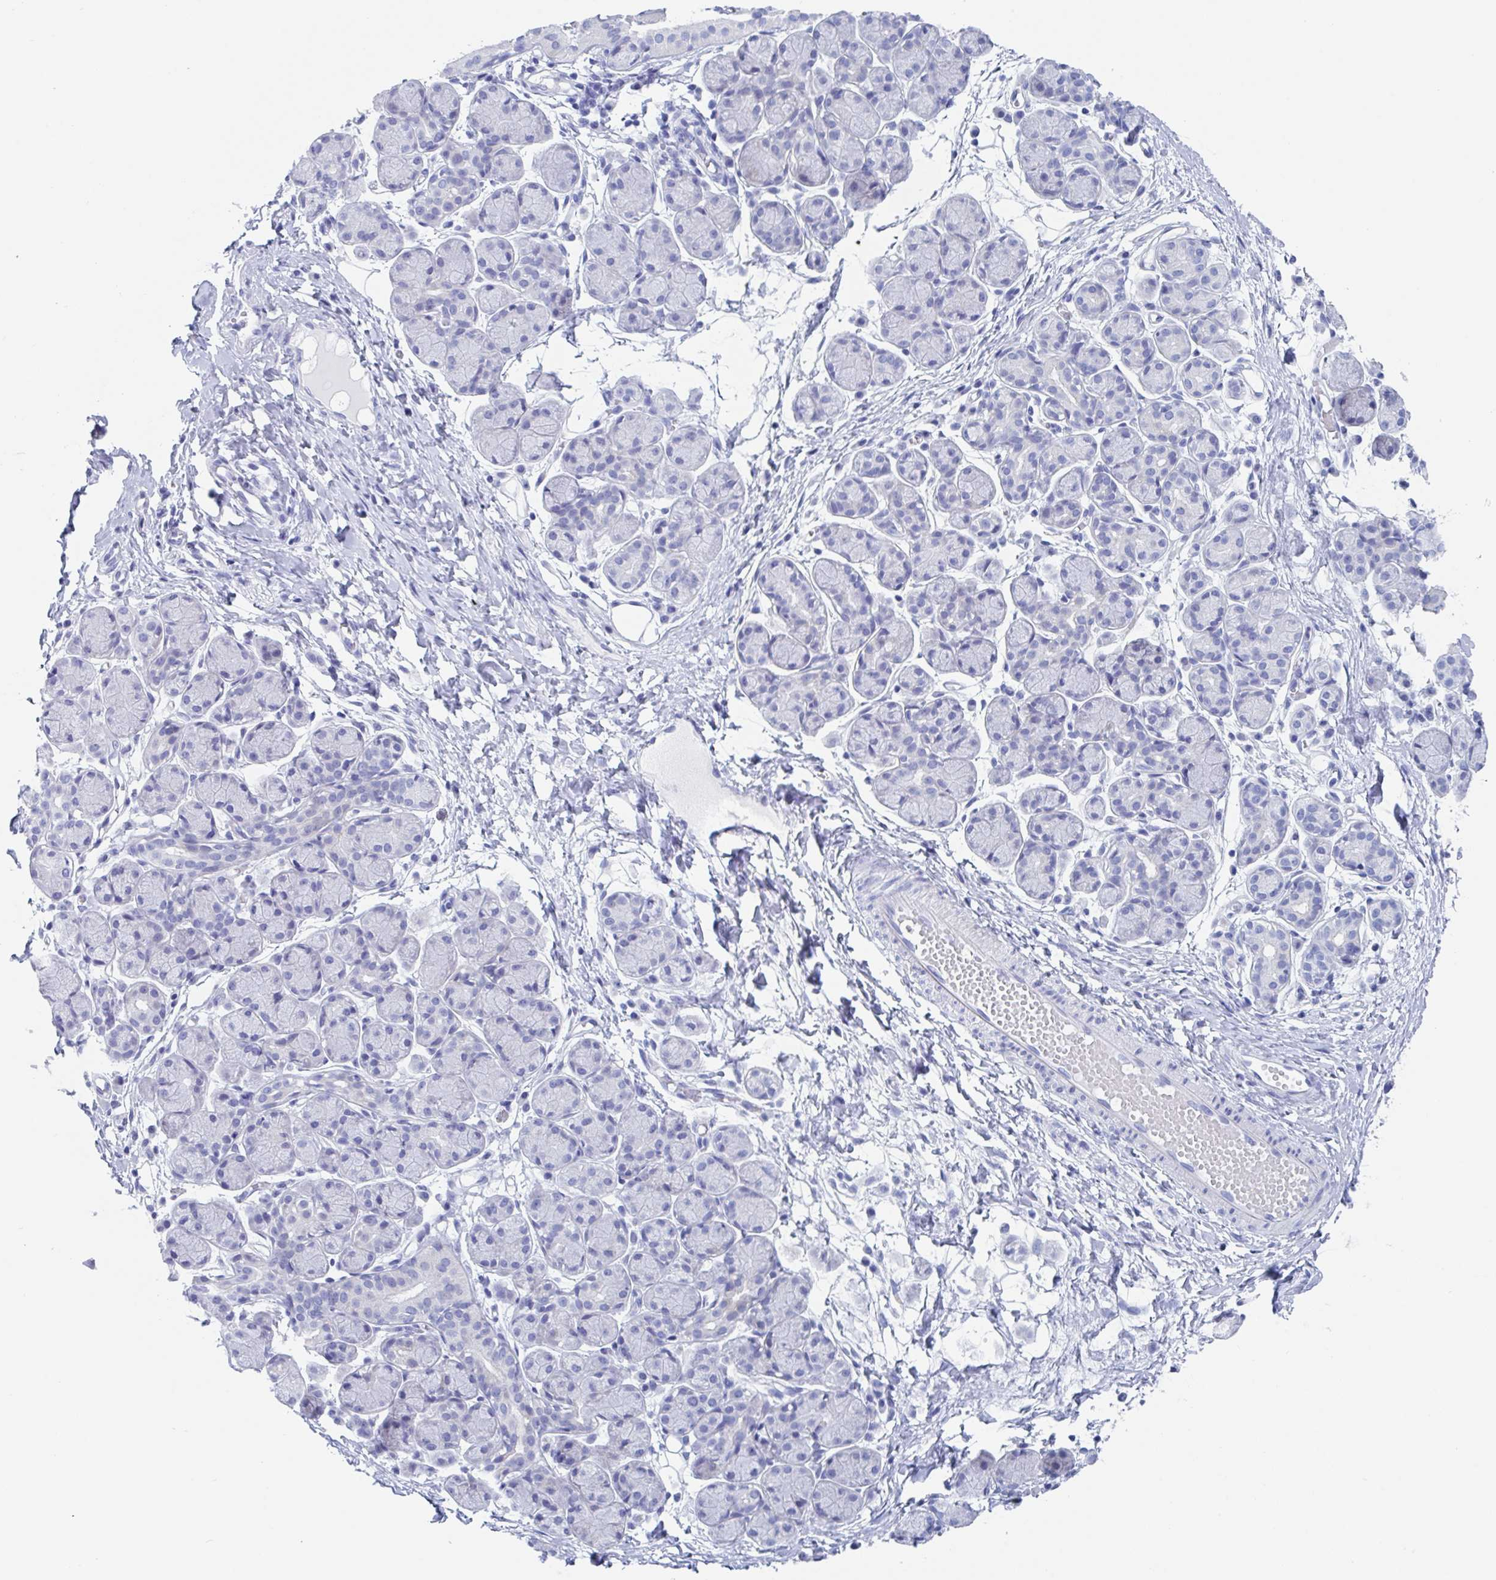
{"staining": {"intensity": "negative", "quantity": "none", "location": "none"}, "tissue": "salivary gland", "cell_type": "Glandular cells", "image_type": "normal", "snomed": [{"axis": "morphology", "description": "Normal tissue, NOS"}, {"axis": "morphology", "description": "Inflammation, NOS"}, {"axis": "topography", "description": "Lymph node"}, {"axis": "topography", "description": "Salivary gland"}], "caption": "IHC micrograph of benign salivary gland: human salivary gland stained with DAB (3,3'-diaminobenzidine) displays no significant protein positivity in glandular cells. (Brightfield microscopy of DAB (3,3'-diaminobenzidine) immunohistochemistry (IHC) at high magnification).", "gene": "ZPBP", "patient": {"sex": "male", "age": 3}}